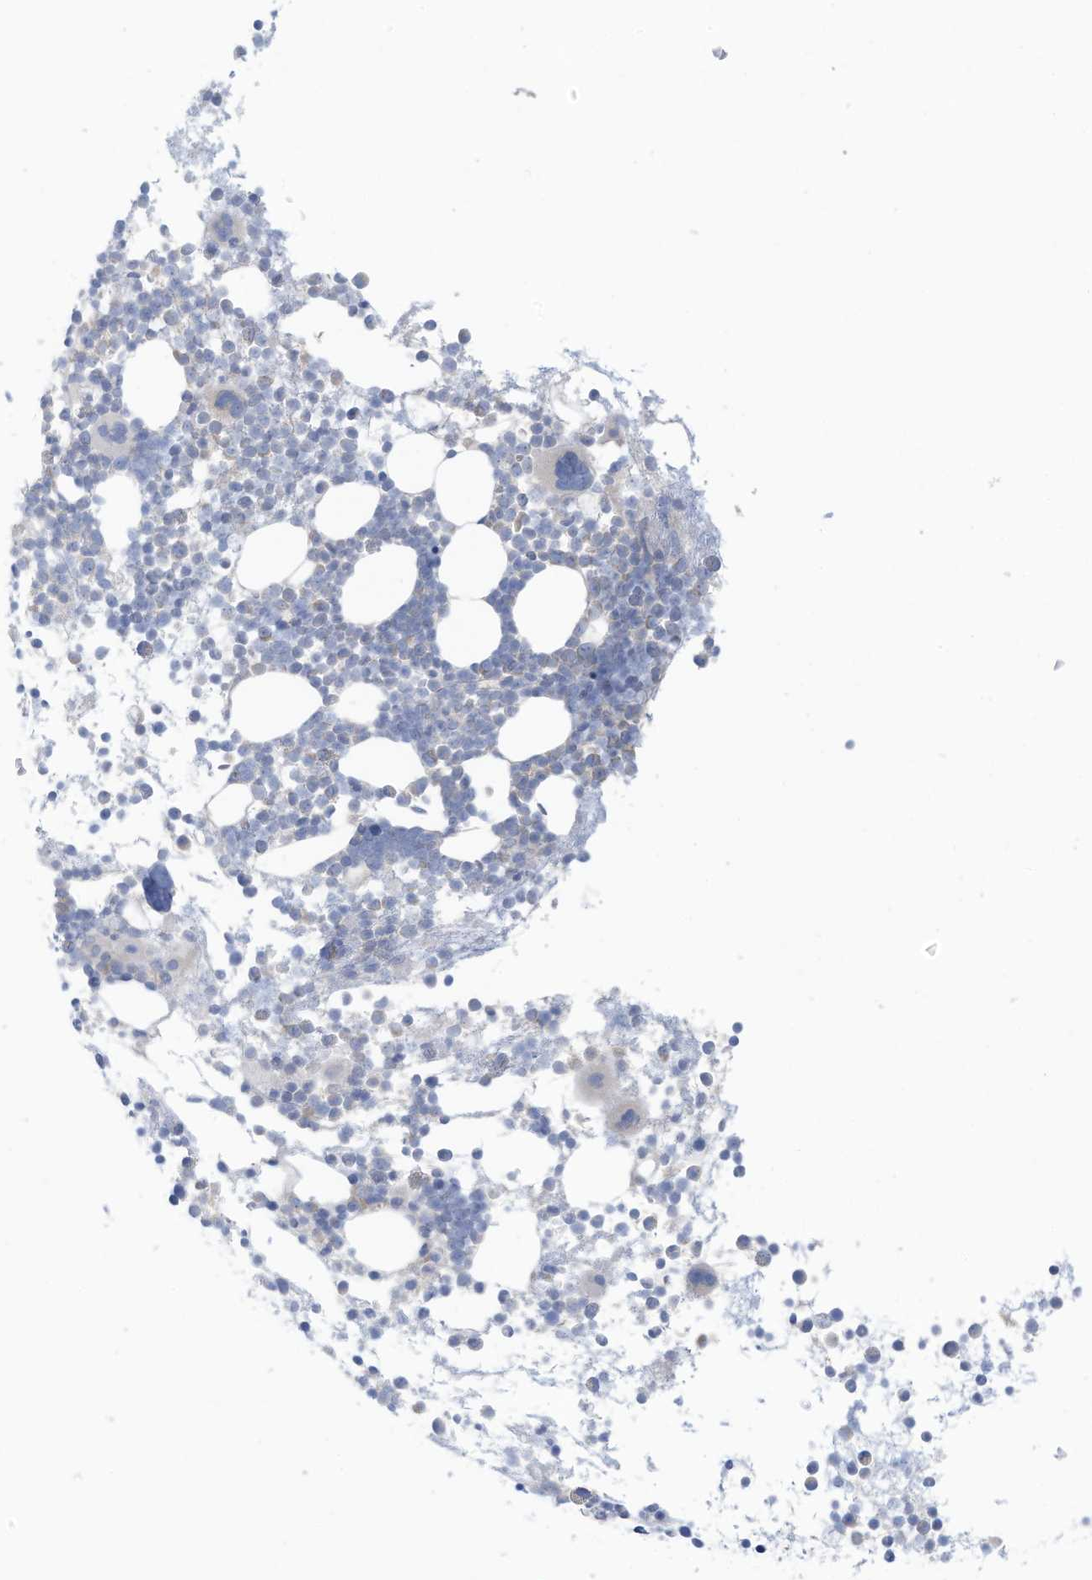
{"staining": {"intensity": "weak", "quantity": "<25%", "location": "cytoplasmic/membranous"}, "tissue": "bone marrow", "cell_type": "Hematopoietic cells", "image_type": "normal", "snomed": [{"axis": "morphology", "description": "Normal tissue, NOS"}, {"axis": "topography", "description": "Bone marrow"}], "caption": "Bone marrow stained for a protein using IHC exhibits no staining hematopoietic cells.", "gene": "TRMT2B", "patient": {"sex": "female", "age": 57}}